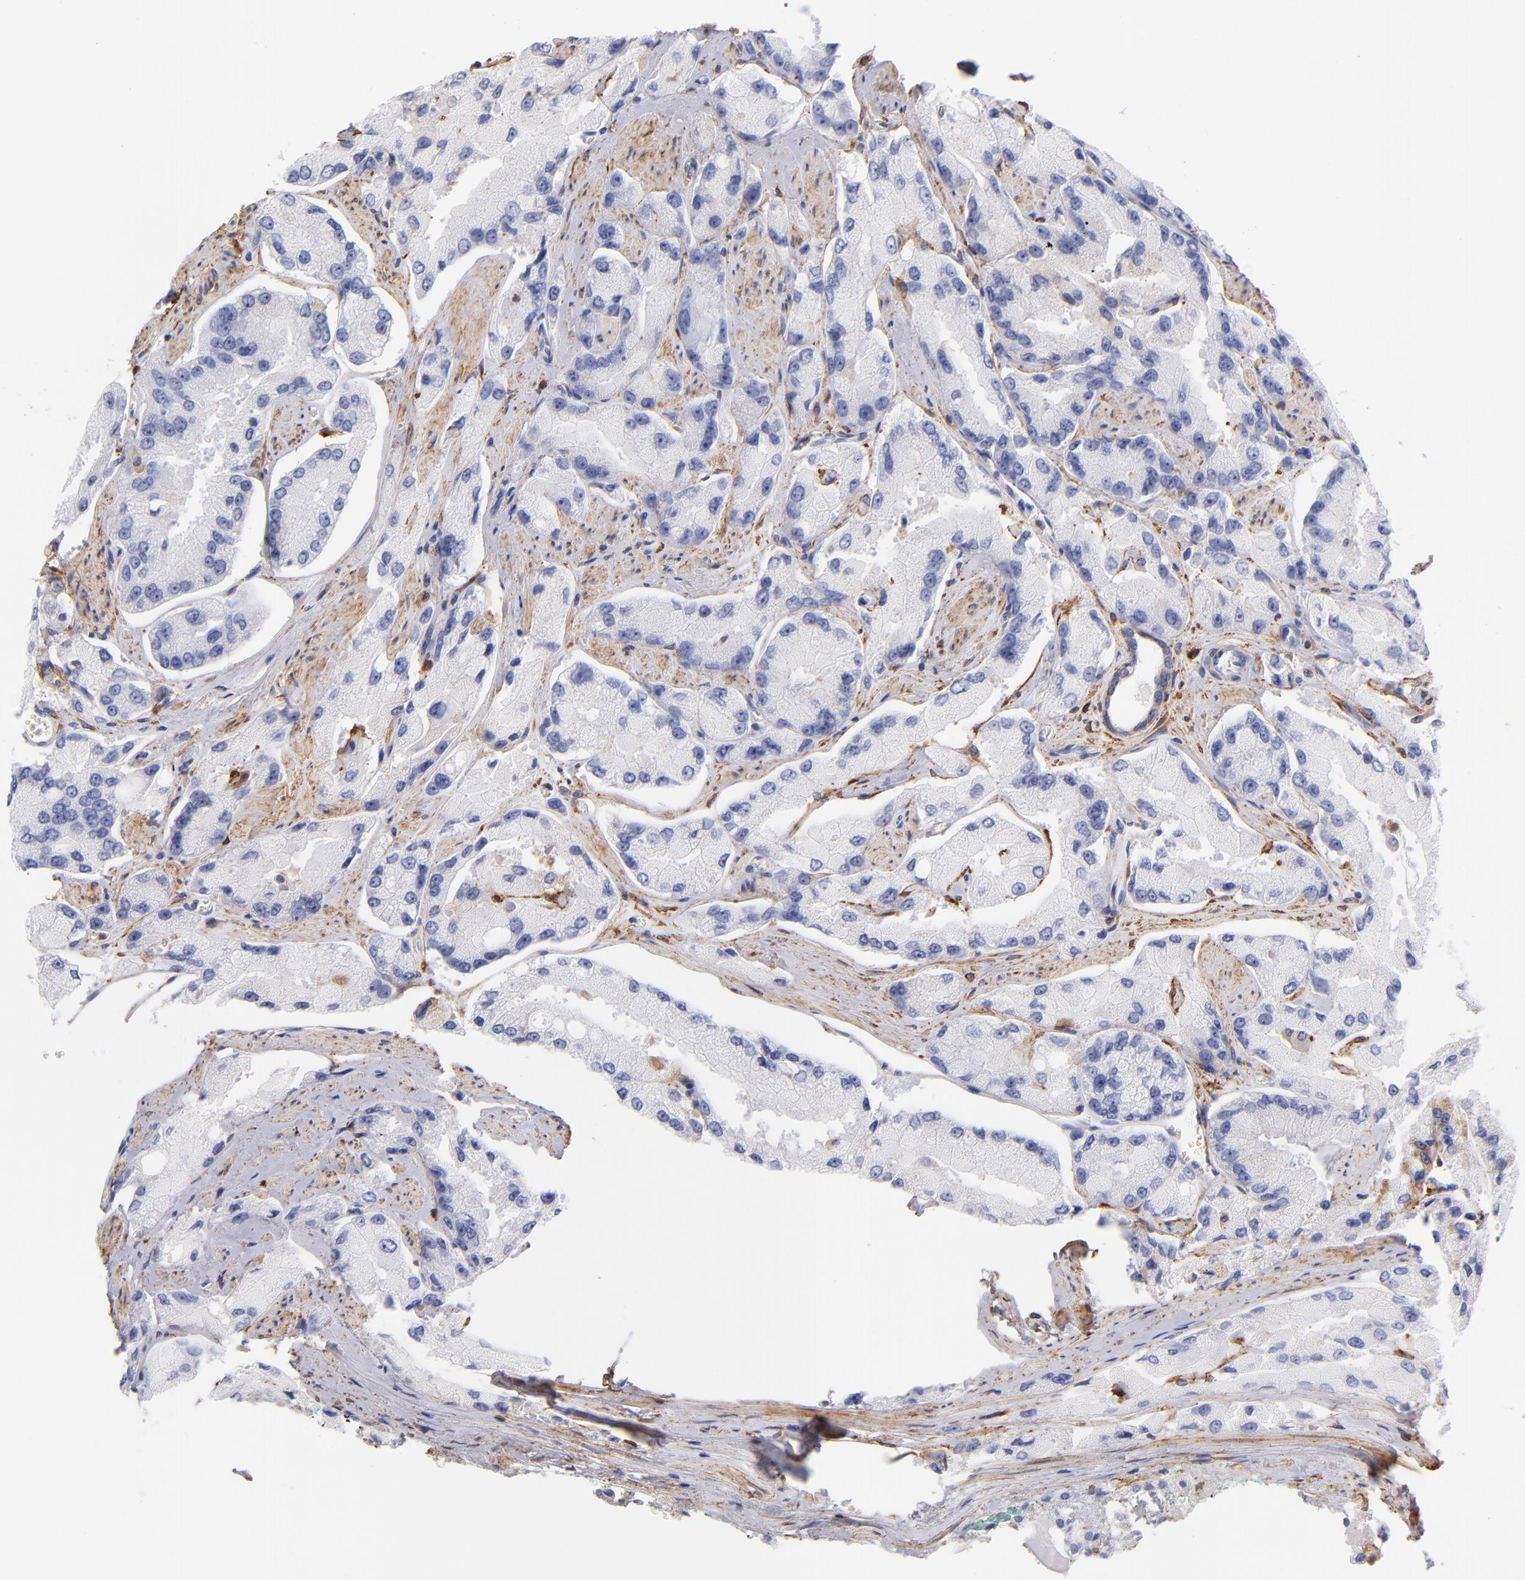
{"staining": {"intensity": "negative", "quantity": "none", "location": "none"}, "tissue": "prostate cancer", "cell_type": "Tumor cells", "image_type": "cancer", "snomed": [{"axis": "morphology", "description": "Adenocarcinoma, High grade"}, {"axis": "topography", "description": "Prostate"}], "caption": "Tumor cells are negative for protein expression in human high-grade adenocarcinoma (prostate).", "gene": "PRKCA", "patient": {"sex": "male", "age": 58}}